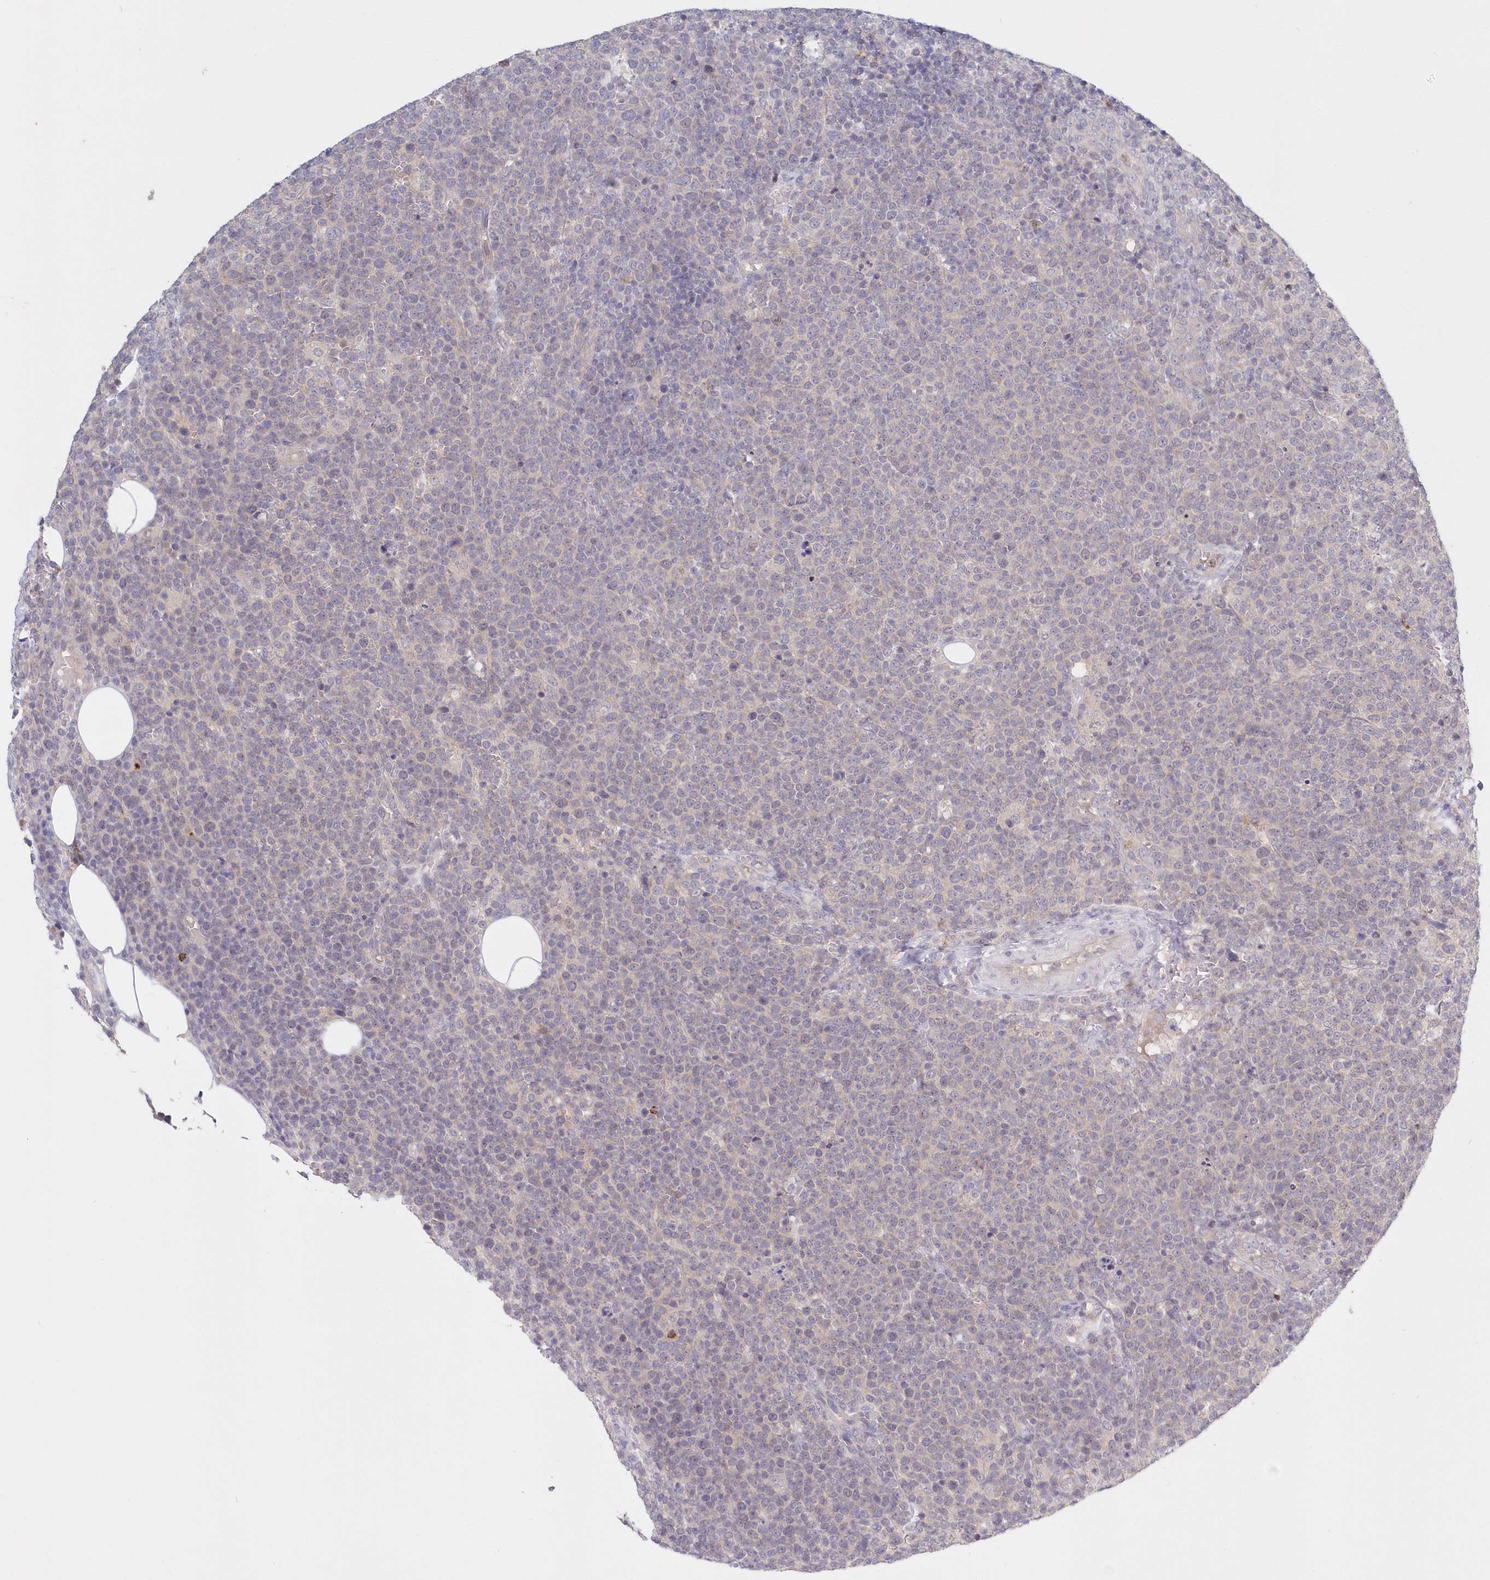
{"staining": {"intensity": "negative", "quantity": "none", "location": "none"}, "tissue": "lymphoma", "cell_type": "Tumor cells", "image_type": "cancer", "snomed": [{"axis": "morphology", "description": "Malignant lymphoma, non-Hodgkin's type, High grade"}, {"axis": "topography", "description": "Lymph node"}], "caption": "There is no significant expression in tumor cells of malignant lymphoma, non-Hodgkin's type (high-grade). (DAB (3,3'-diaminobenzidine) IHC, high magnification).", "gene": "KATNA1", "patient": {"sex": "male", "age": 61}}